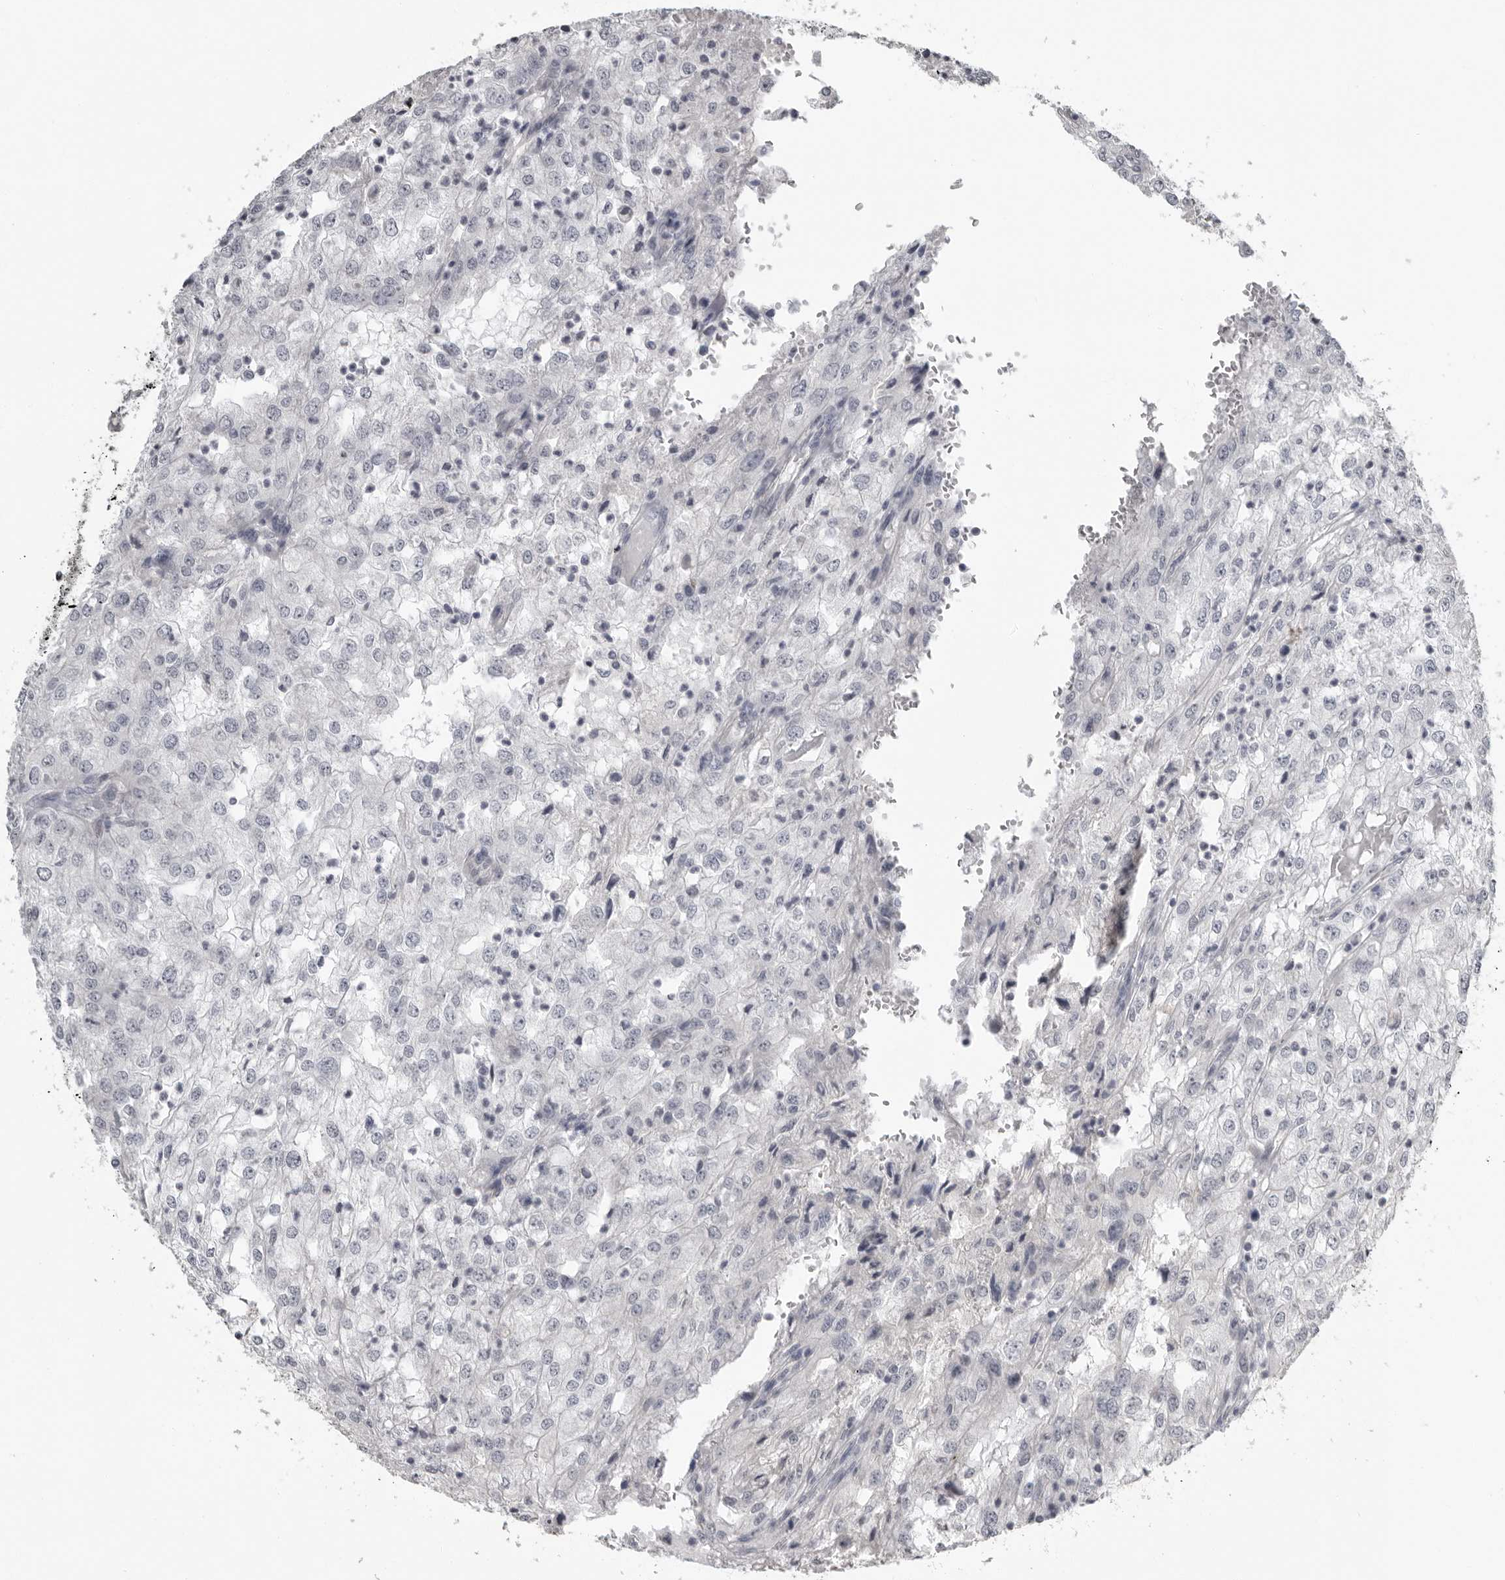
{"staining": {"intensity": "negative", "quantity": "none", "location": "none"}, "tissue": "renal cancer", "cell_type": "Tumor cells", "image_type": "cancer", "snomed": [{"axis": "morphology", "description": "Adenocarcinoma, NOS"}, {"axis": "topography", "description": "Kidney"}], "caption": "There is no significant positivity in tumor cells of renal cancer.", "gene": "PRRX2", "patient": {"sex": "female", "age": 54}}